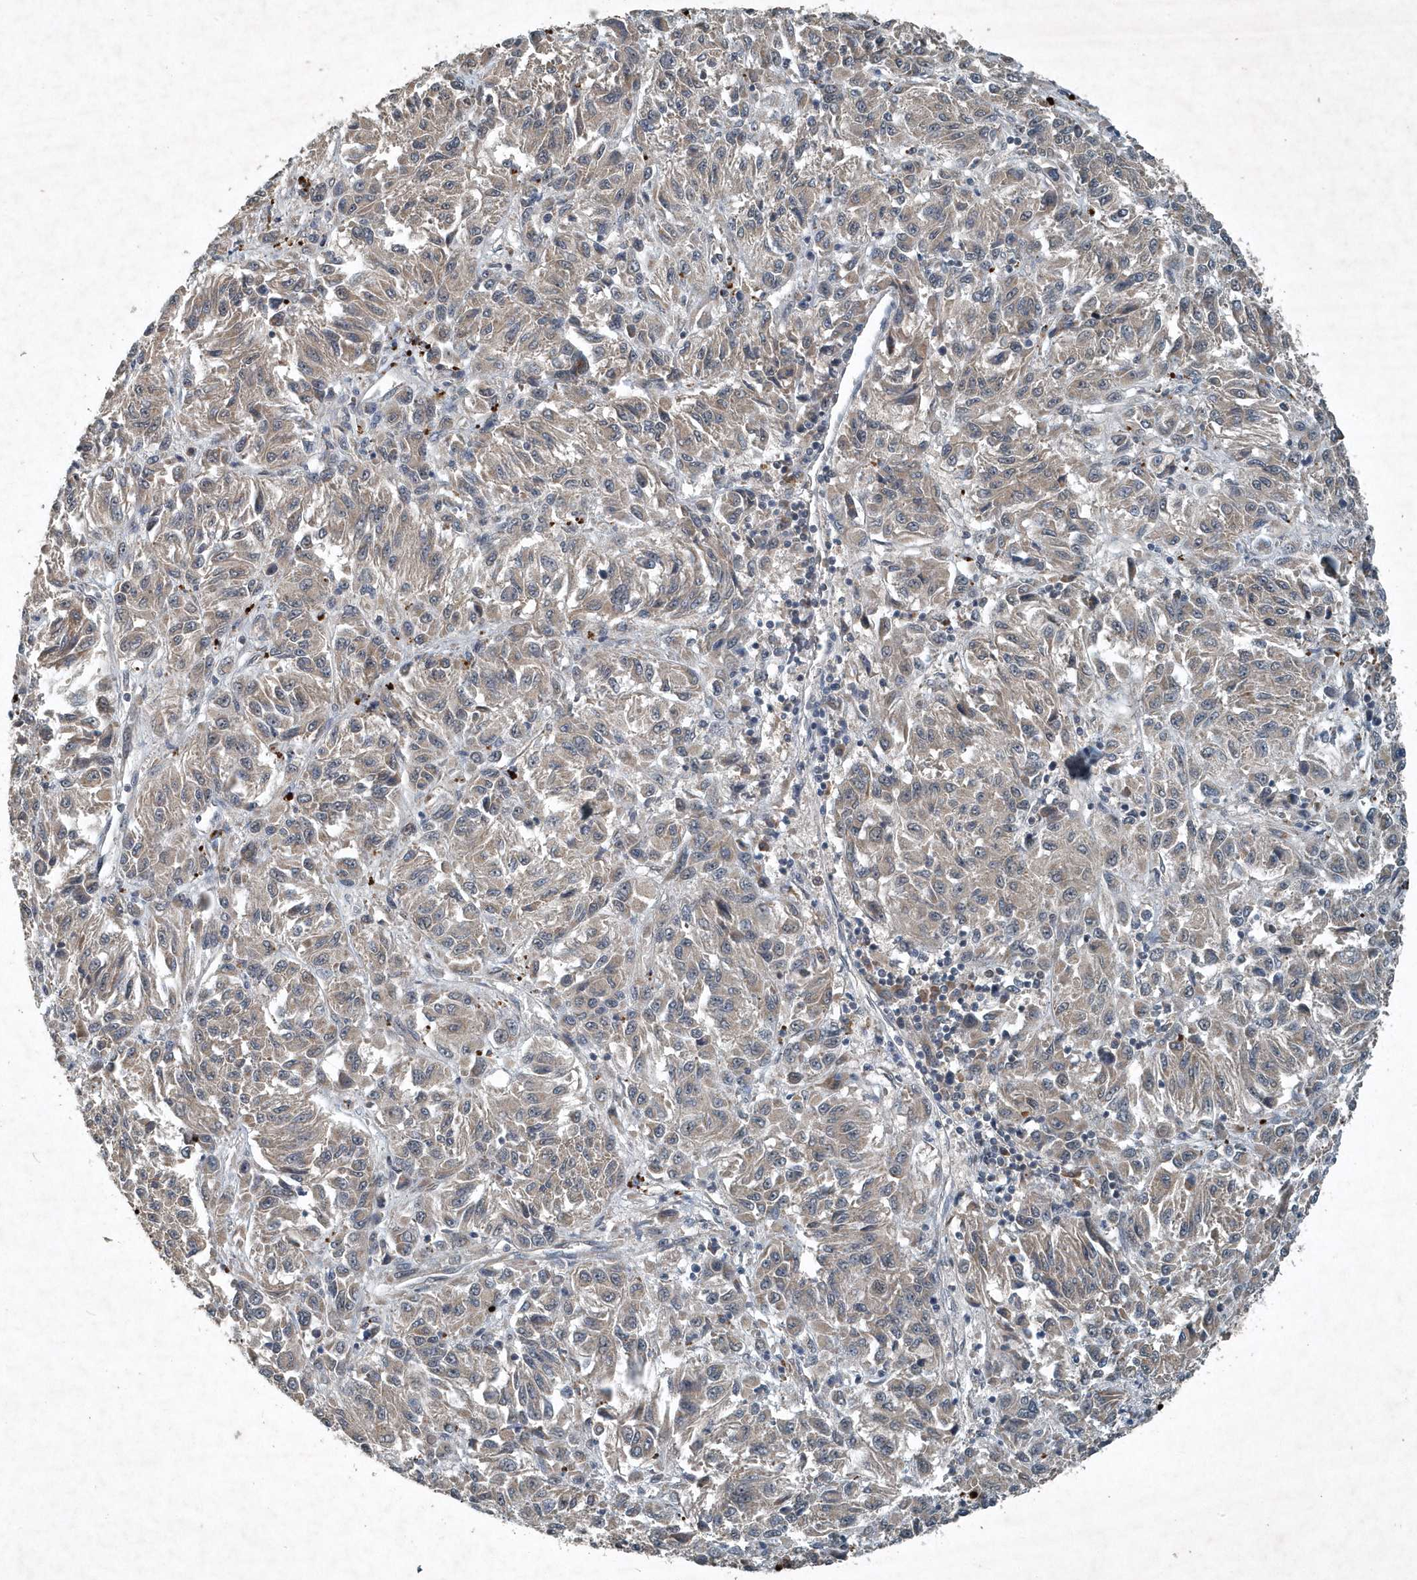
{"staining": {"intensity": "negative", "quantity": "none", "location": "none"}, "tissue": "melanoma", "cell_type": "Tumor cells", "image_type": "cancer", "snomed": [{"axis": "morphology", "description": "Malignant melanoma, Metastatic site"}, {"axis": "topography", "description": "Lung"}], "caption": "This micrograph is of melanoma stained with IHC to label a protein in brown with the nuclei are counter-stained blue. There is no staining in tumor cells.", "gene": "SCFD2", "patient": {"sex": "male", "age": 64}}